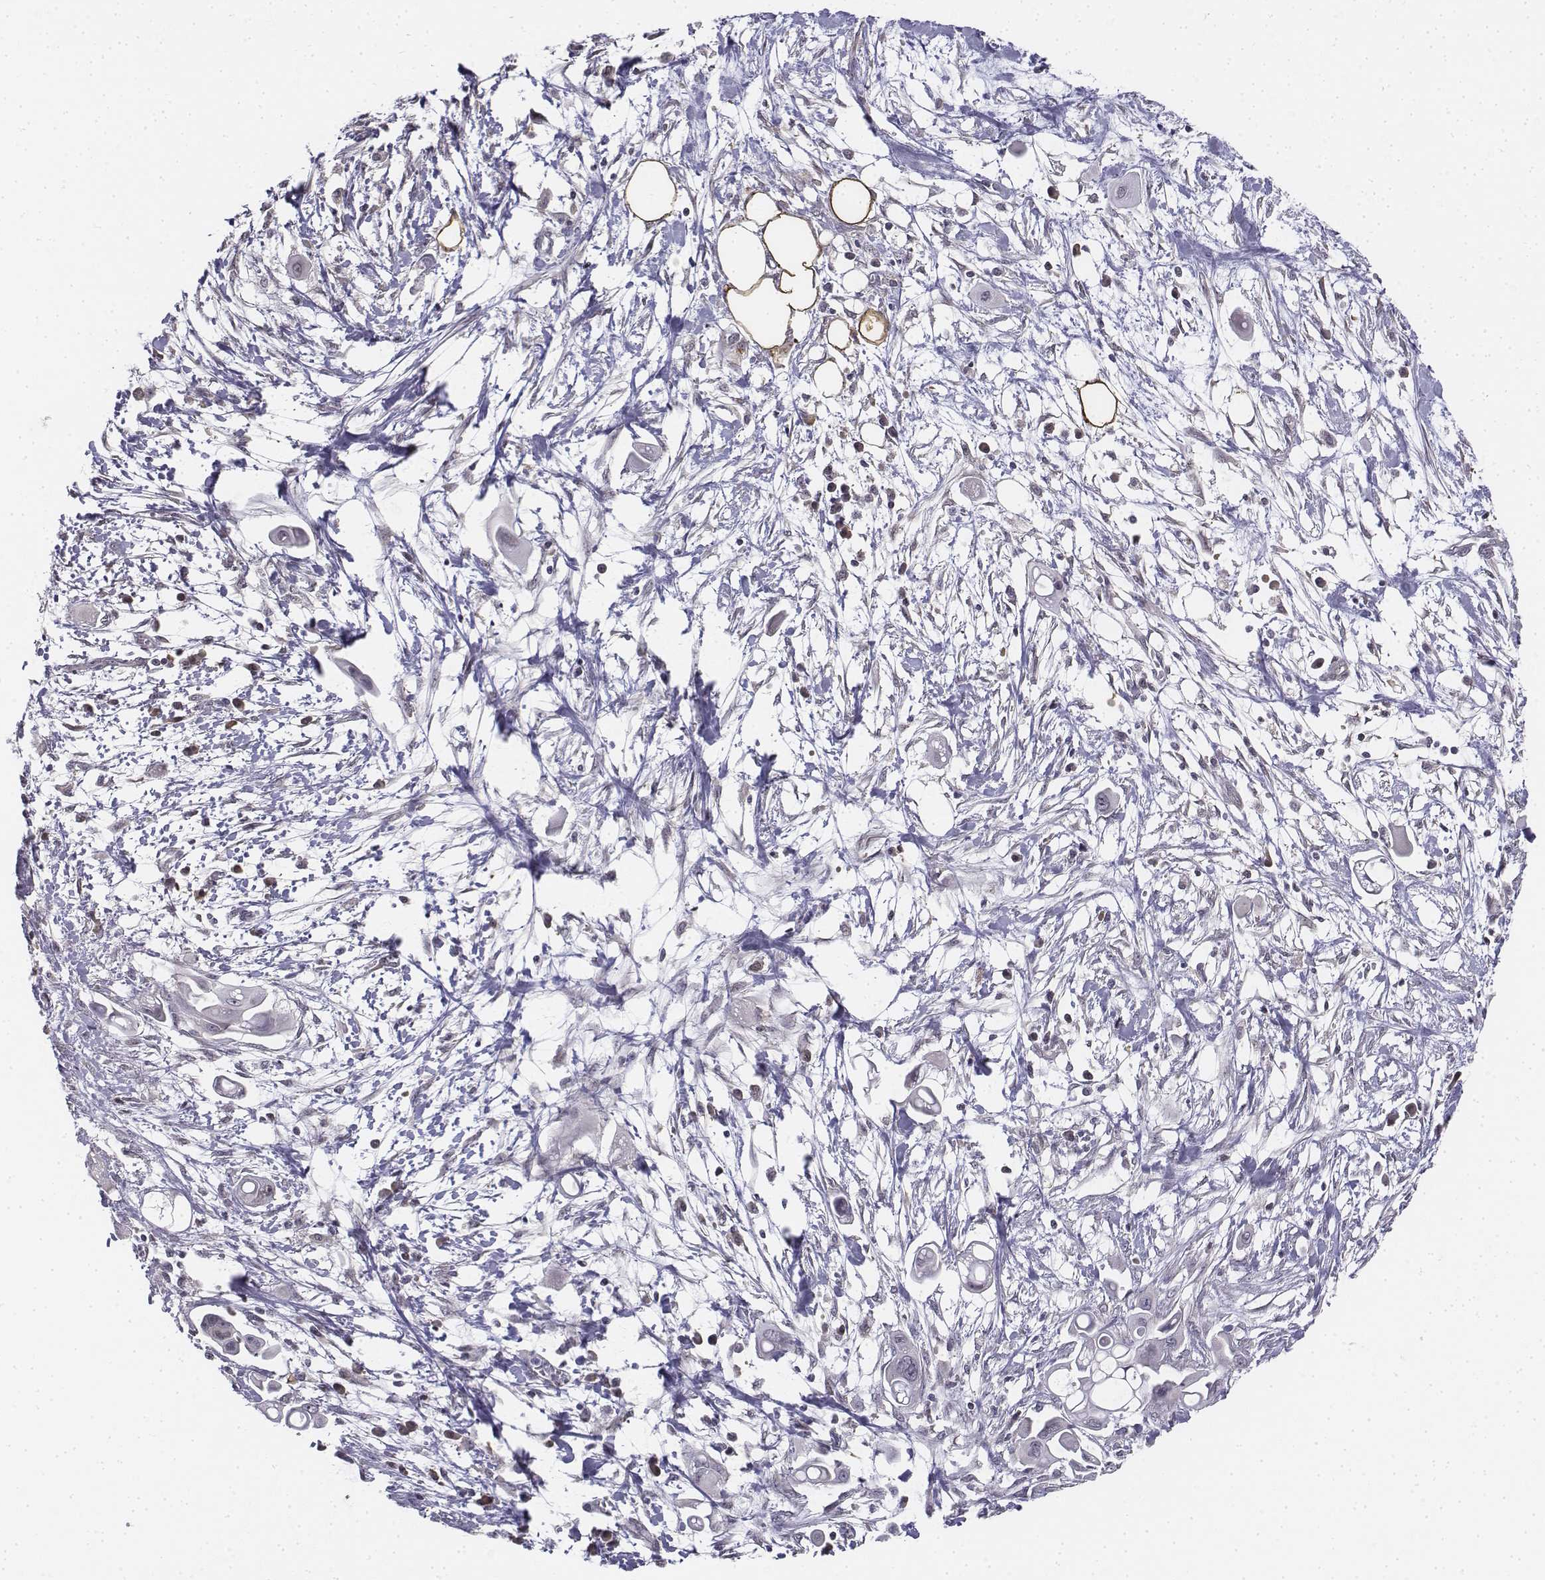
{"staining": {"intensity": "negative", "quantity": "none", "location": "none"}, "tissue": "pancreatic cancer", "cell_type": "Tumor cells", "image_type": "cancer", "snomed": [{"axis": "morphology", "description": "Adenocarcinoma, NOS"}, {"axis": "topography", "description": "Pancreas"}], "caption": "This histopathology image is of adenocarcinoma (pancreatic) stained with immunohistochemistry to label a protein in brown with the nuclei are counter-stained blue. There is no positivity in tumor cells.", "gene": "PENK", "patient": {"sex": "male", "age": 50}}